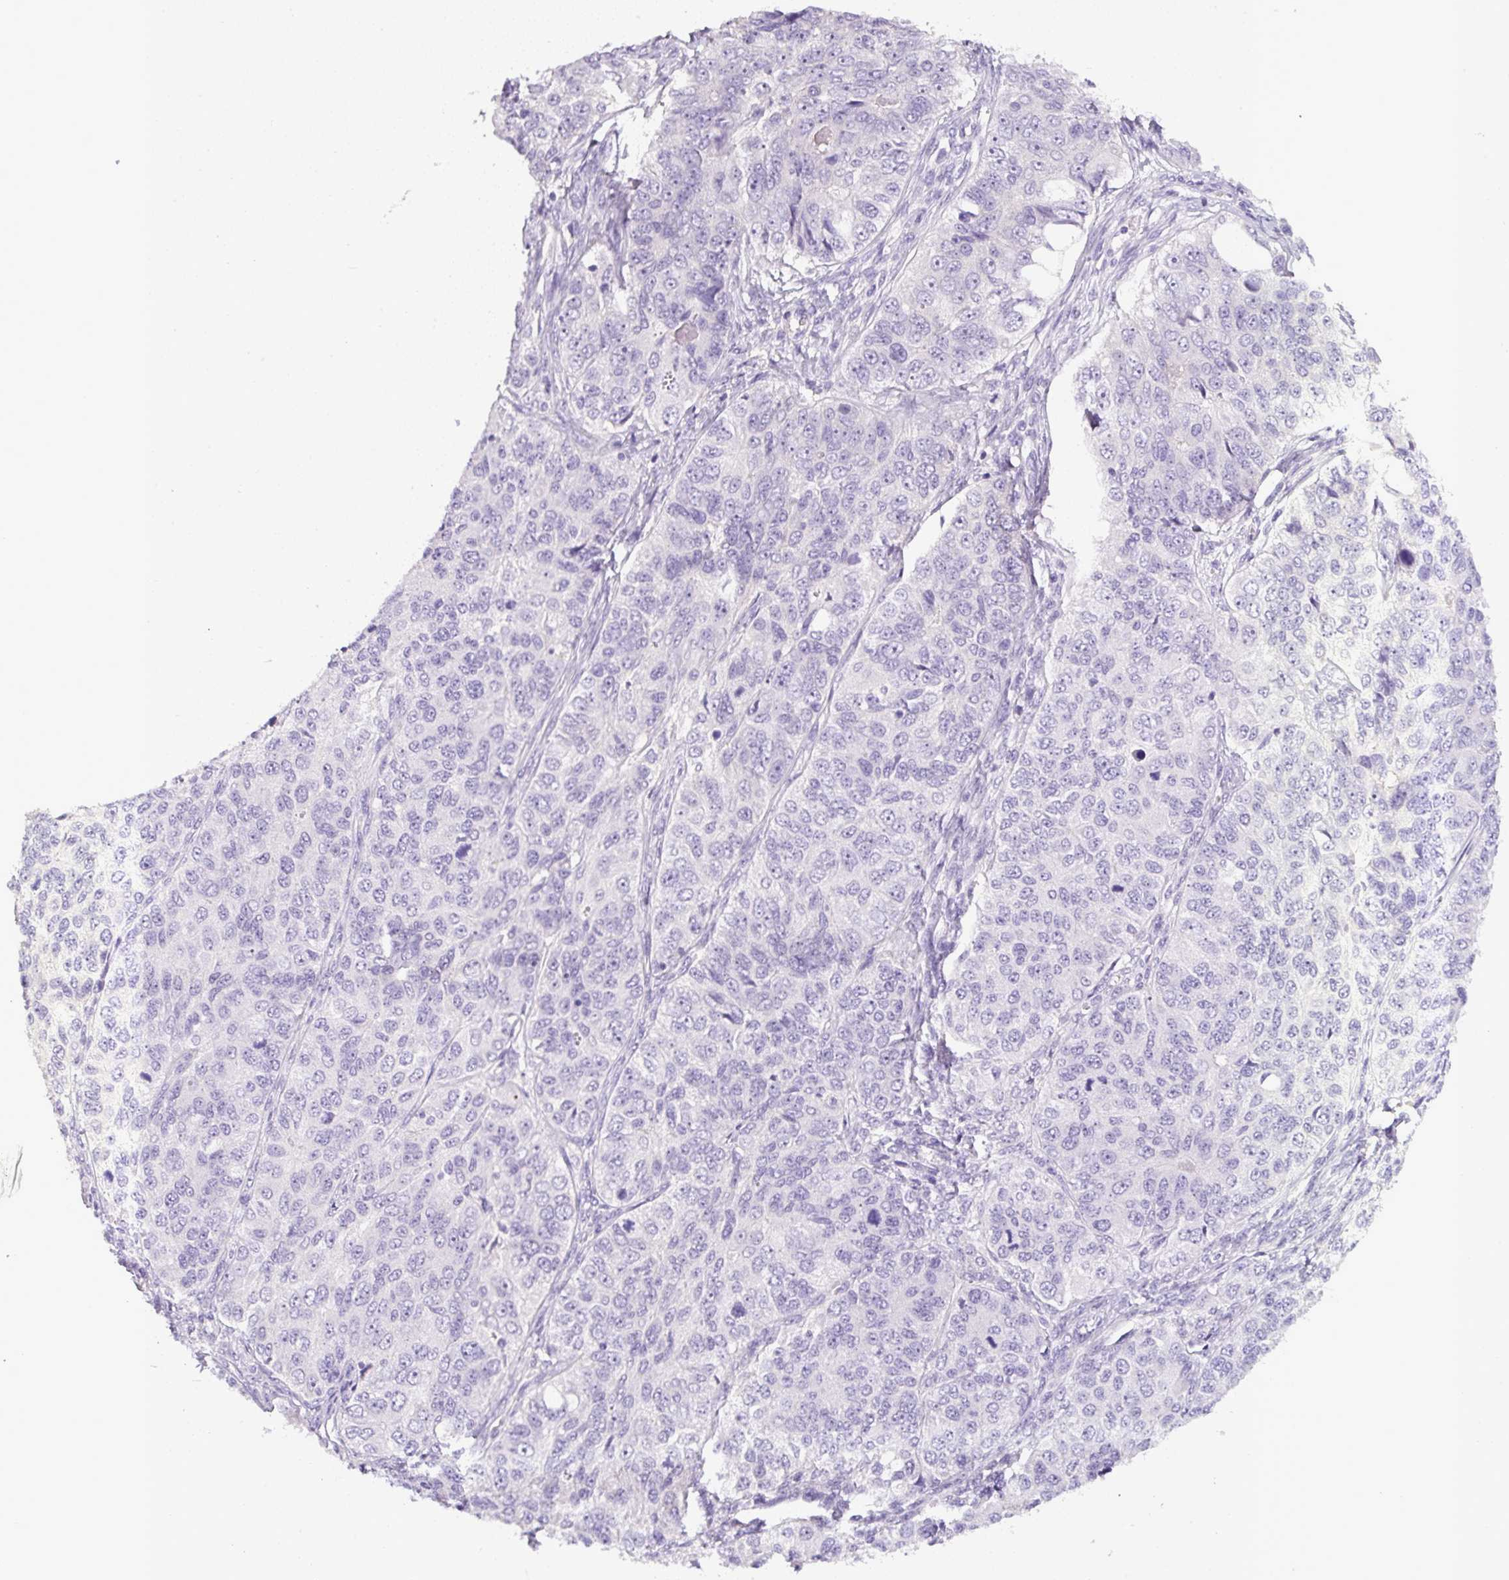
{"staining": {"intensity": "negative", "quantity": "none", "location": "none"}, "tissue": "ovarian cancer", "cell_type": "Tumor cells", "image_type": "cancer", "snomed": [{"axis": "morphology", "description": "Carcinoma, endometroid"}, {"axis": "topography", "description": "Ovary"}], "caption": "Protein analysis of ovarian endometroid carcinoma reveals no significant expression in tumor cells. (Immunohistochemistry (ihc), brightfield microscopy, high magnification).", "gene": "OR14A2", "patient": {"sex": "female", "age": 51}}